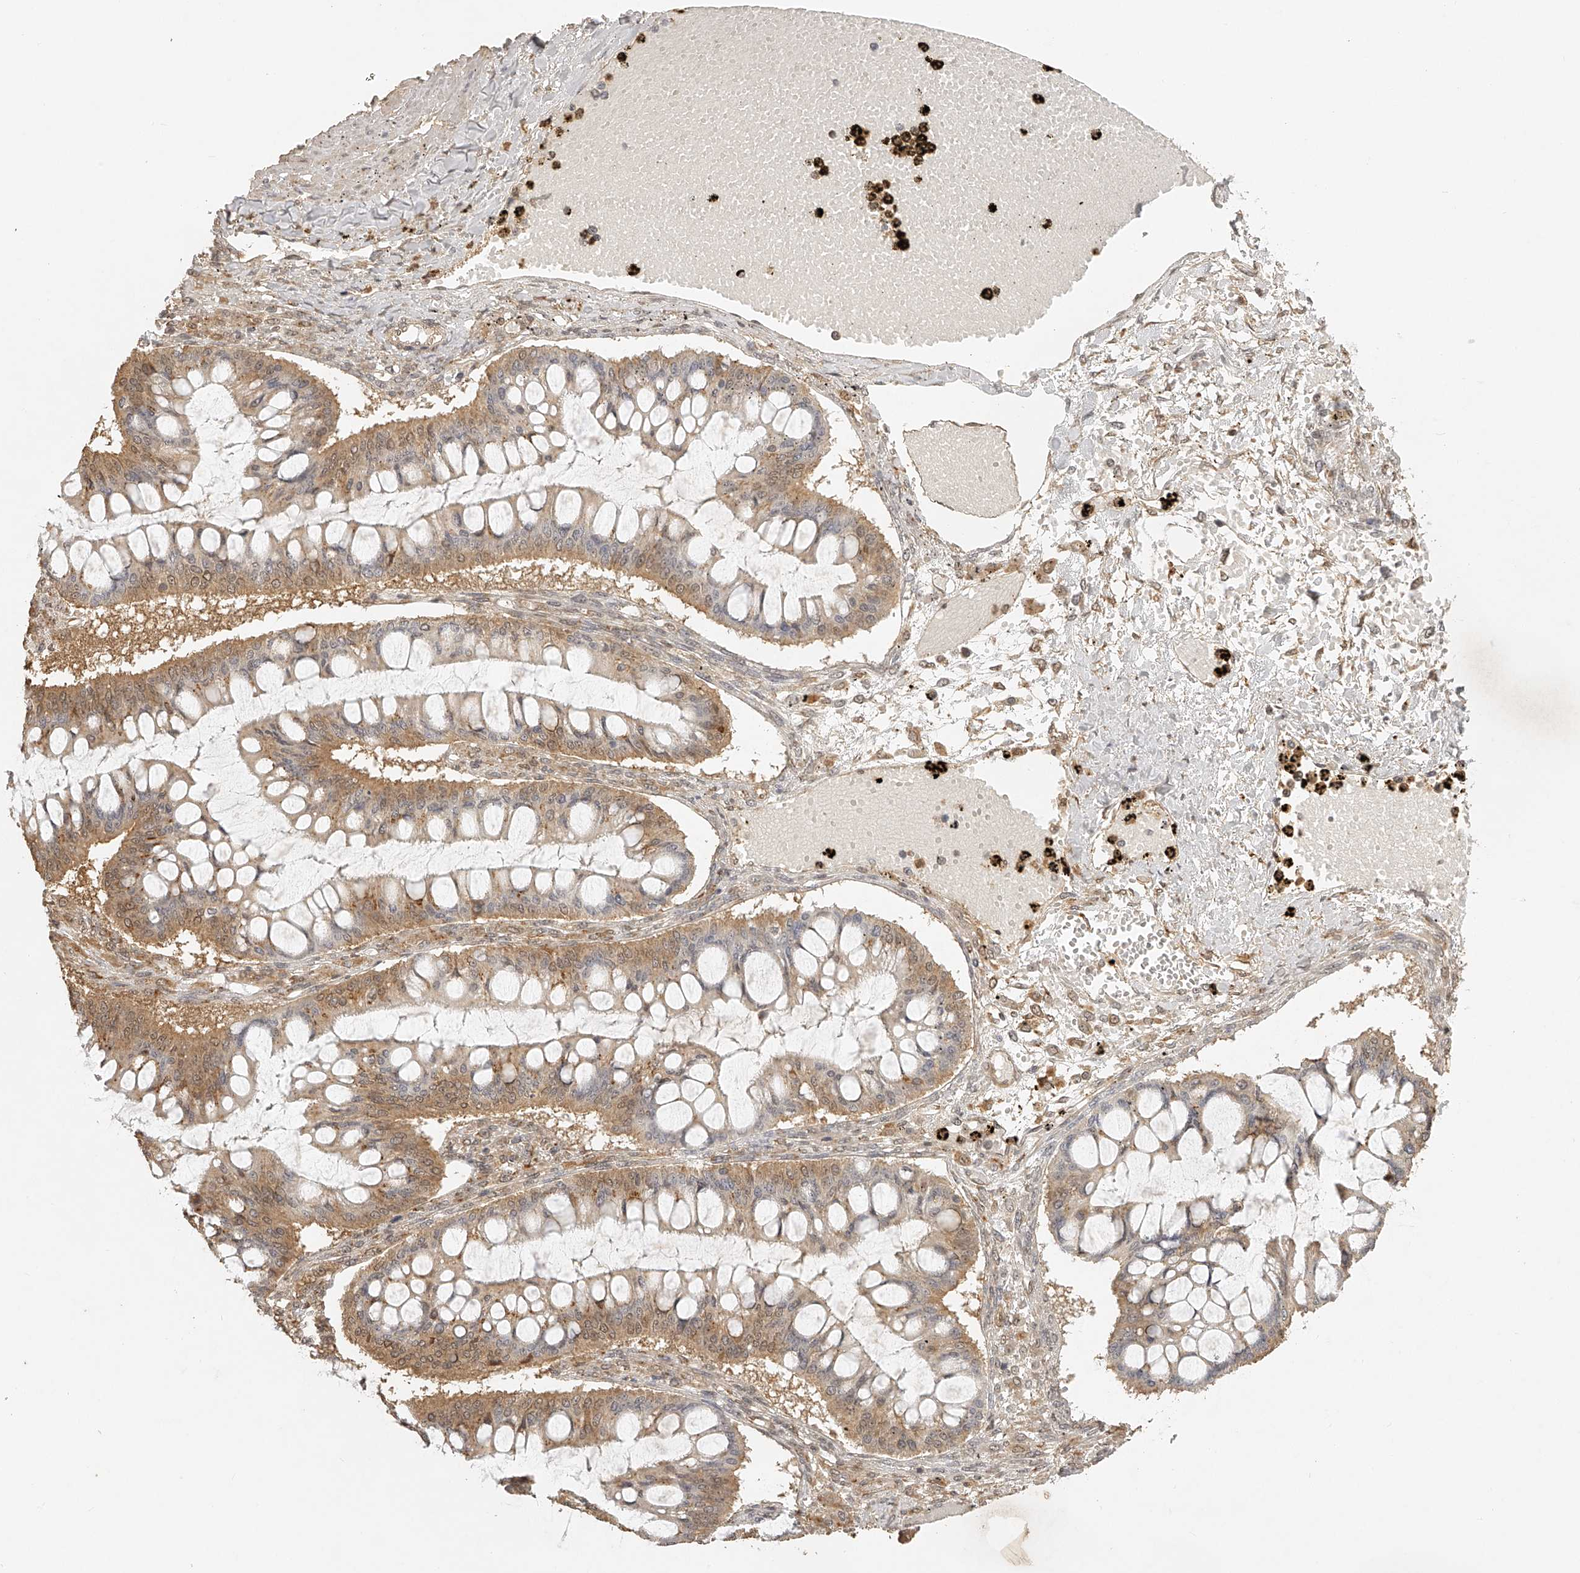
{"staining": {"intensity": "moderate", "quantity": ">75%", "location": "cytoplasmic/membranous"}, "tissue": "ovarian cancer", "cell_type": "Tumor cells", "image_type": "cancer", "snomed": [{"axis": "morphology", "description": "Cystadenocarcinoma, mucinous, NOS"}, {"axis": "topography", "description": "Ovary"}], "caption": "Tumor cells display medium levels of moderate cytoplasmic/membranous staining in about >75% of cells in human ovarian cancer.", "gene": "BCL2L11", "patient": {"sex": "female", "age": 73}}